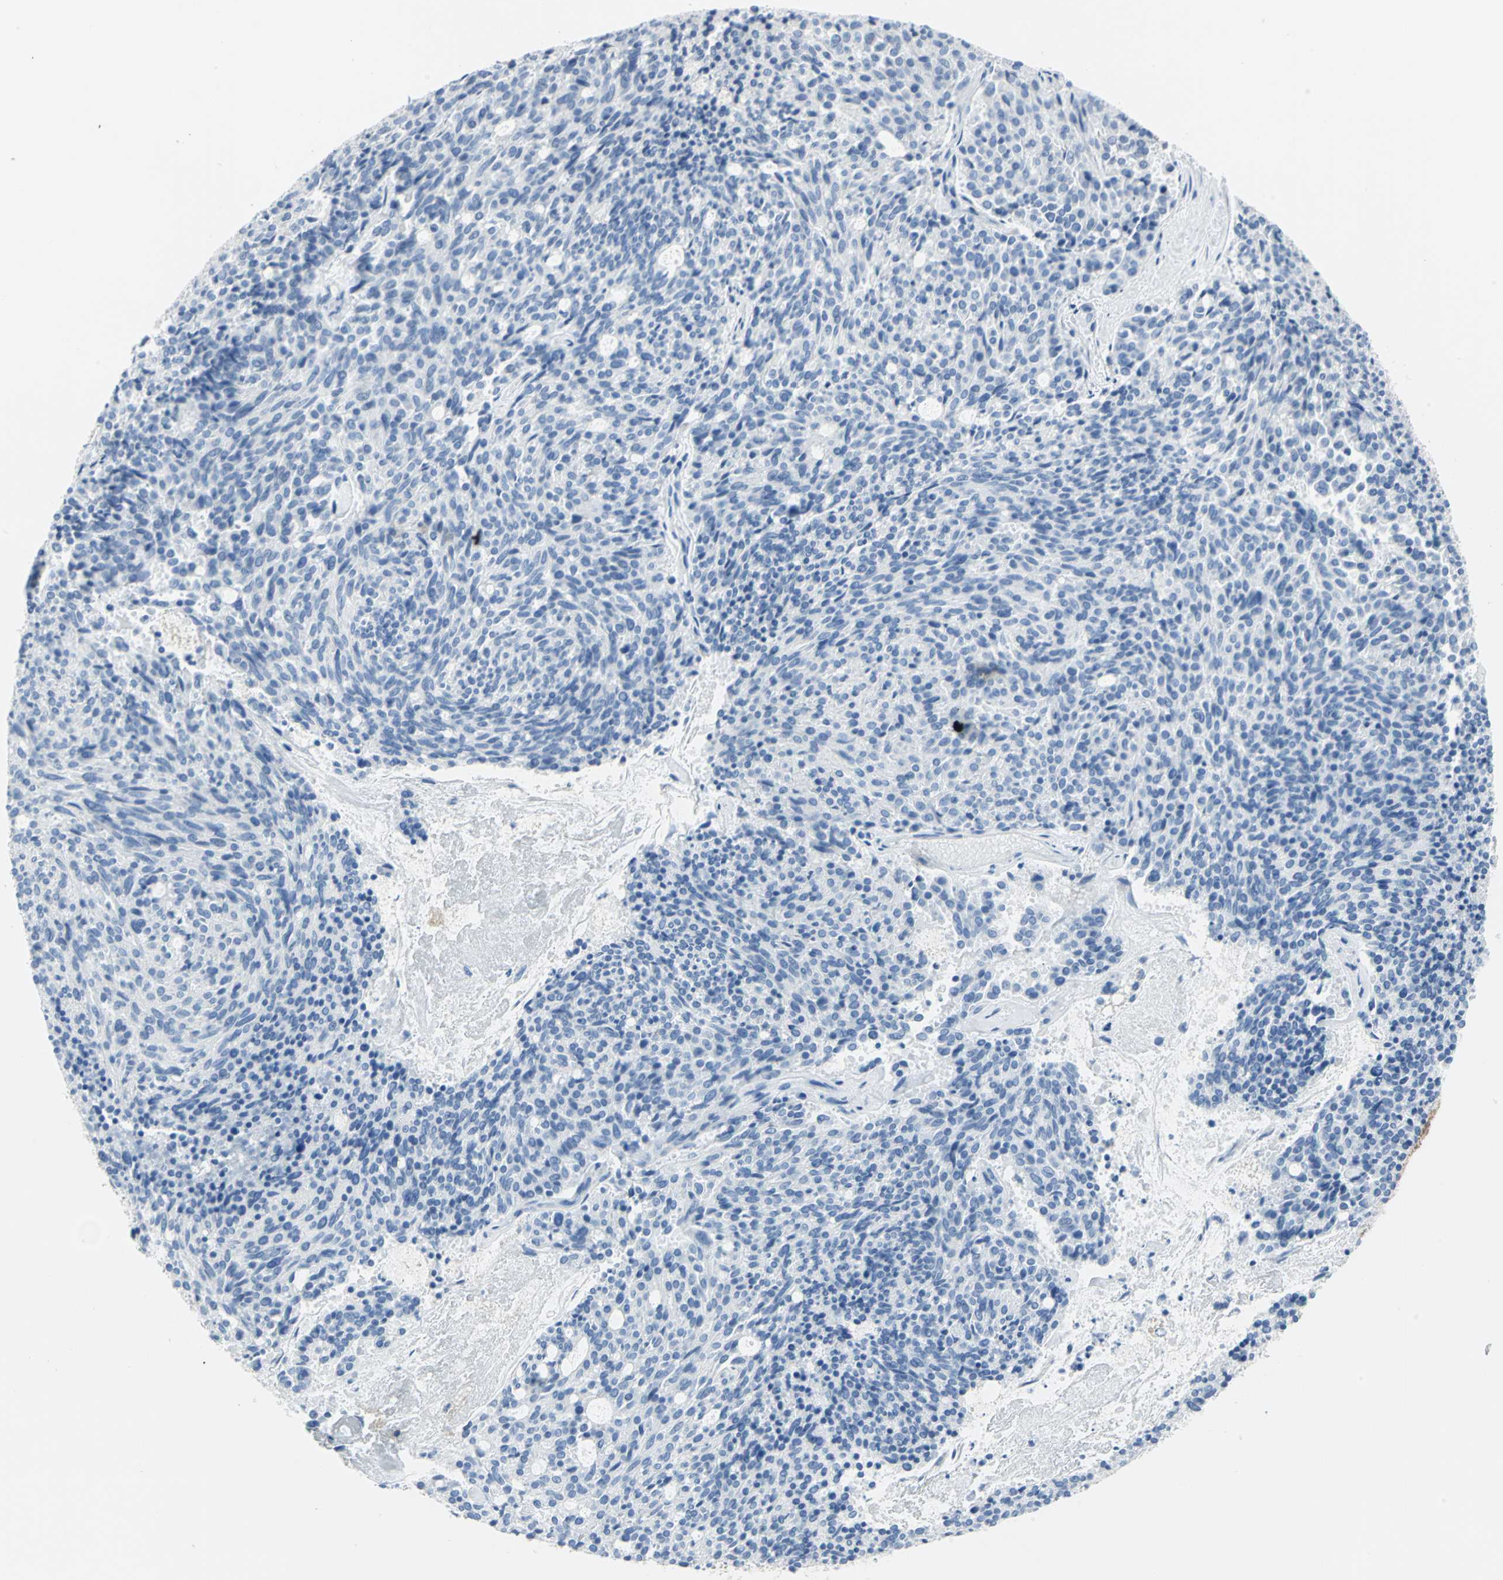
{"staining": {"intensity": "negative", "quantity": "none", "location": "none"}, "tissue": "carcinoid", "cell_type": "Tumor cells", "image_type": "cancer", "snomed": [{"axis": "morphology", "description": "Carcinoid, malignant, NOS"}, {"axis": "topography", "description": "Pancreas"}], "caption": "Histopathology image shows no significant protein staining in tumor cells of carcinoid.", "gene": "SFN", "patient": {"sex": "female", "age": 54}}